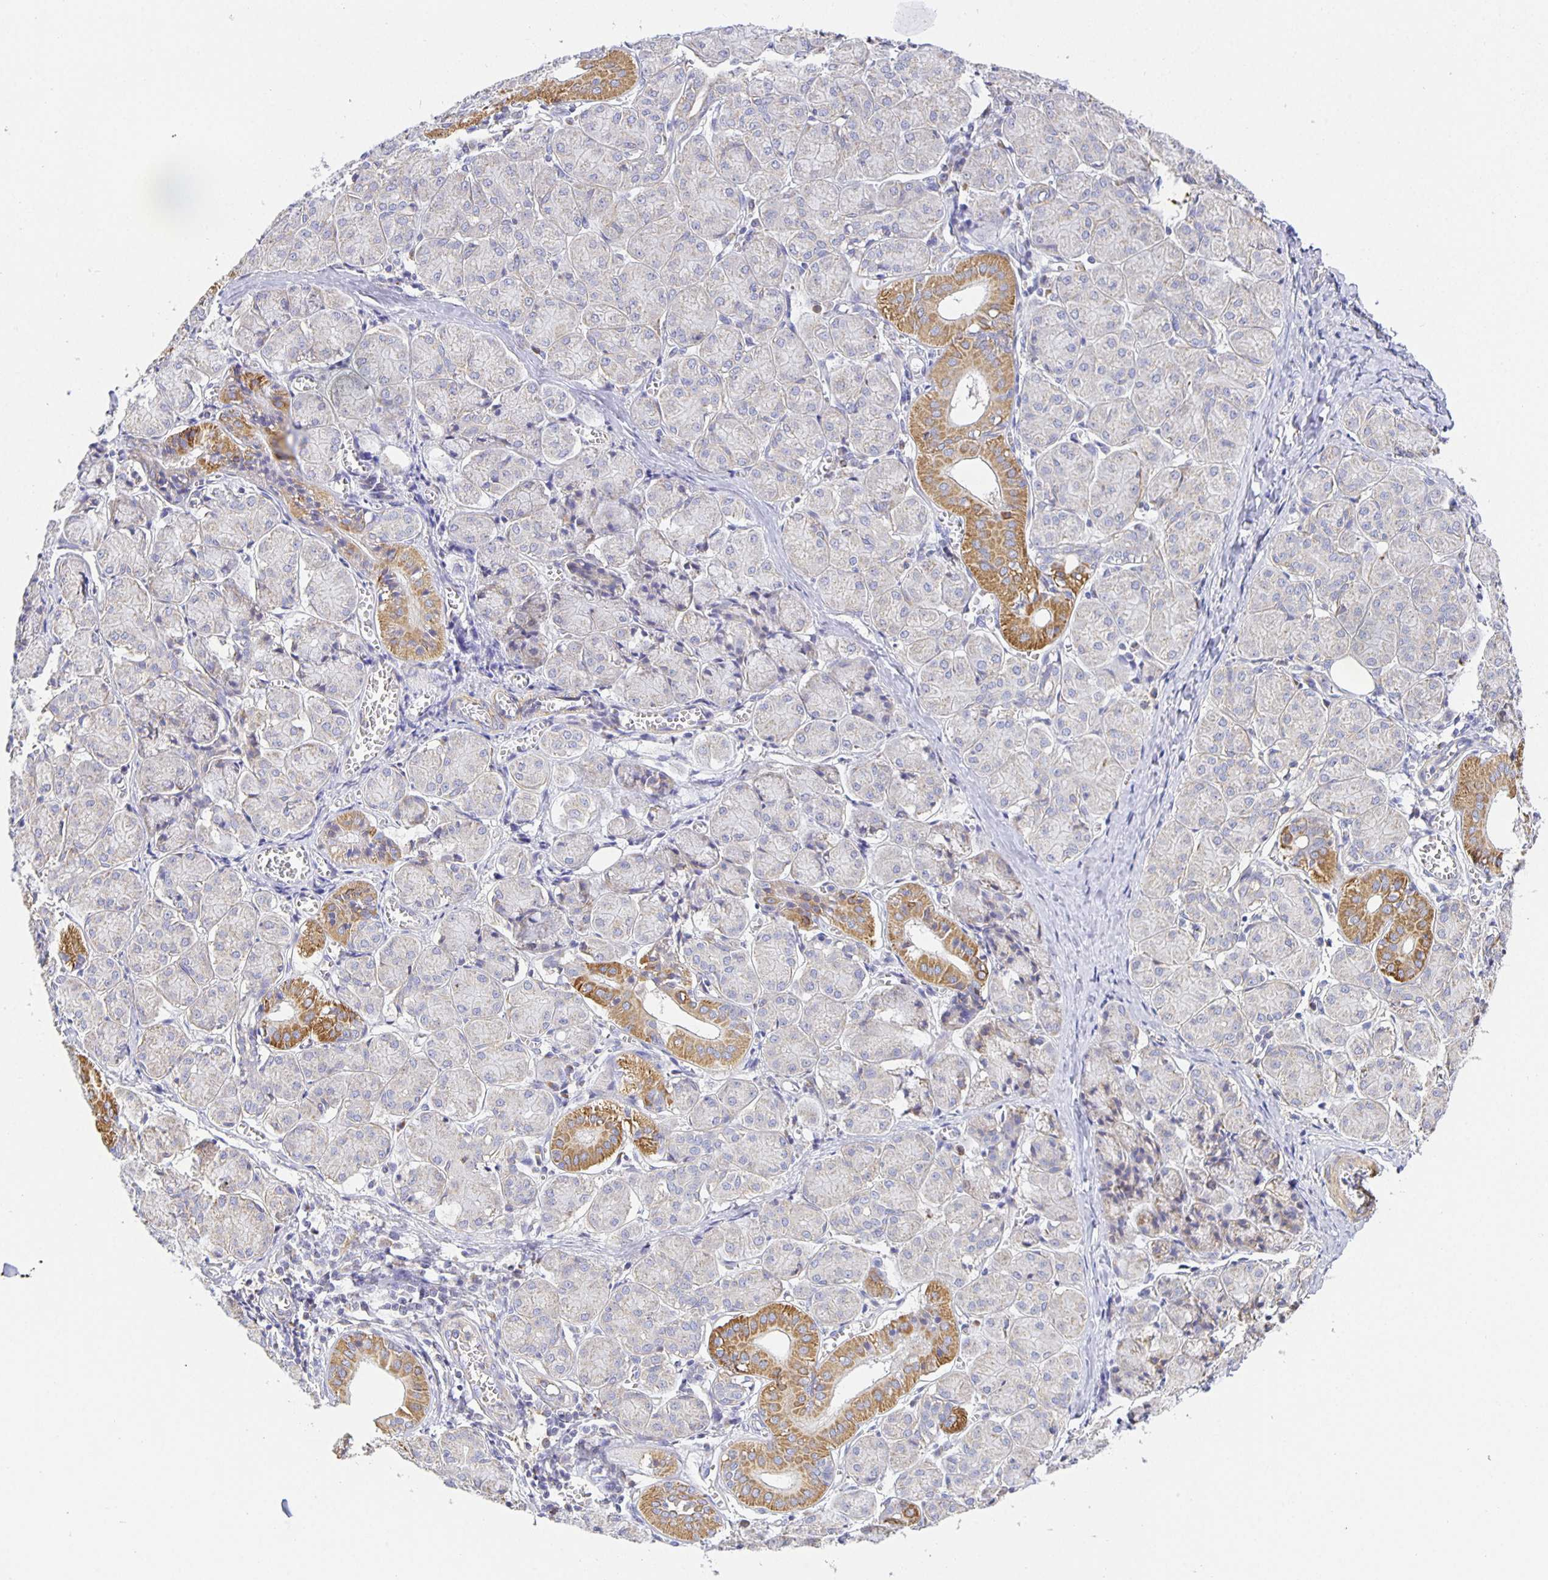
{"staining": {"intensity": "moderate", "quantity": "<25%", "location": "cytoplasmic/membranous"}, "tissue": "salivary gland", "cell_type": "Glandular cells", "image_type": "normal", "snomed": [{"axis": "morphology", "description": "Normal tissue, NOS"}, {"axis": "morphology", "description": "Inflammation, NOS"}, {"axis": "topography", "description": "Lymph node"}, {"axis": "topography", "description": "Salivary gland"}], "caption": "Protein expression analysis of unremarkable human salivary gland reveals moderate cytoplasmic/membranous expression in about <25% of glandular cells. (DAB = brown stain, brightfield microscopy at high magnification).", "gene": "FLRT3", "patient": {"sex": "male", "age": 3}}